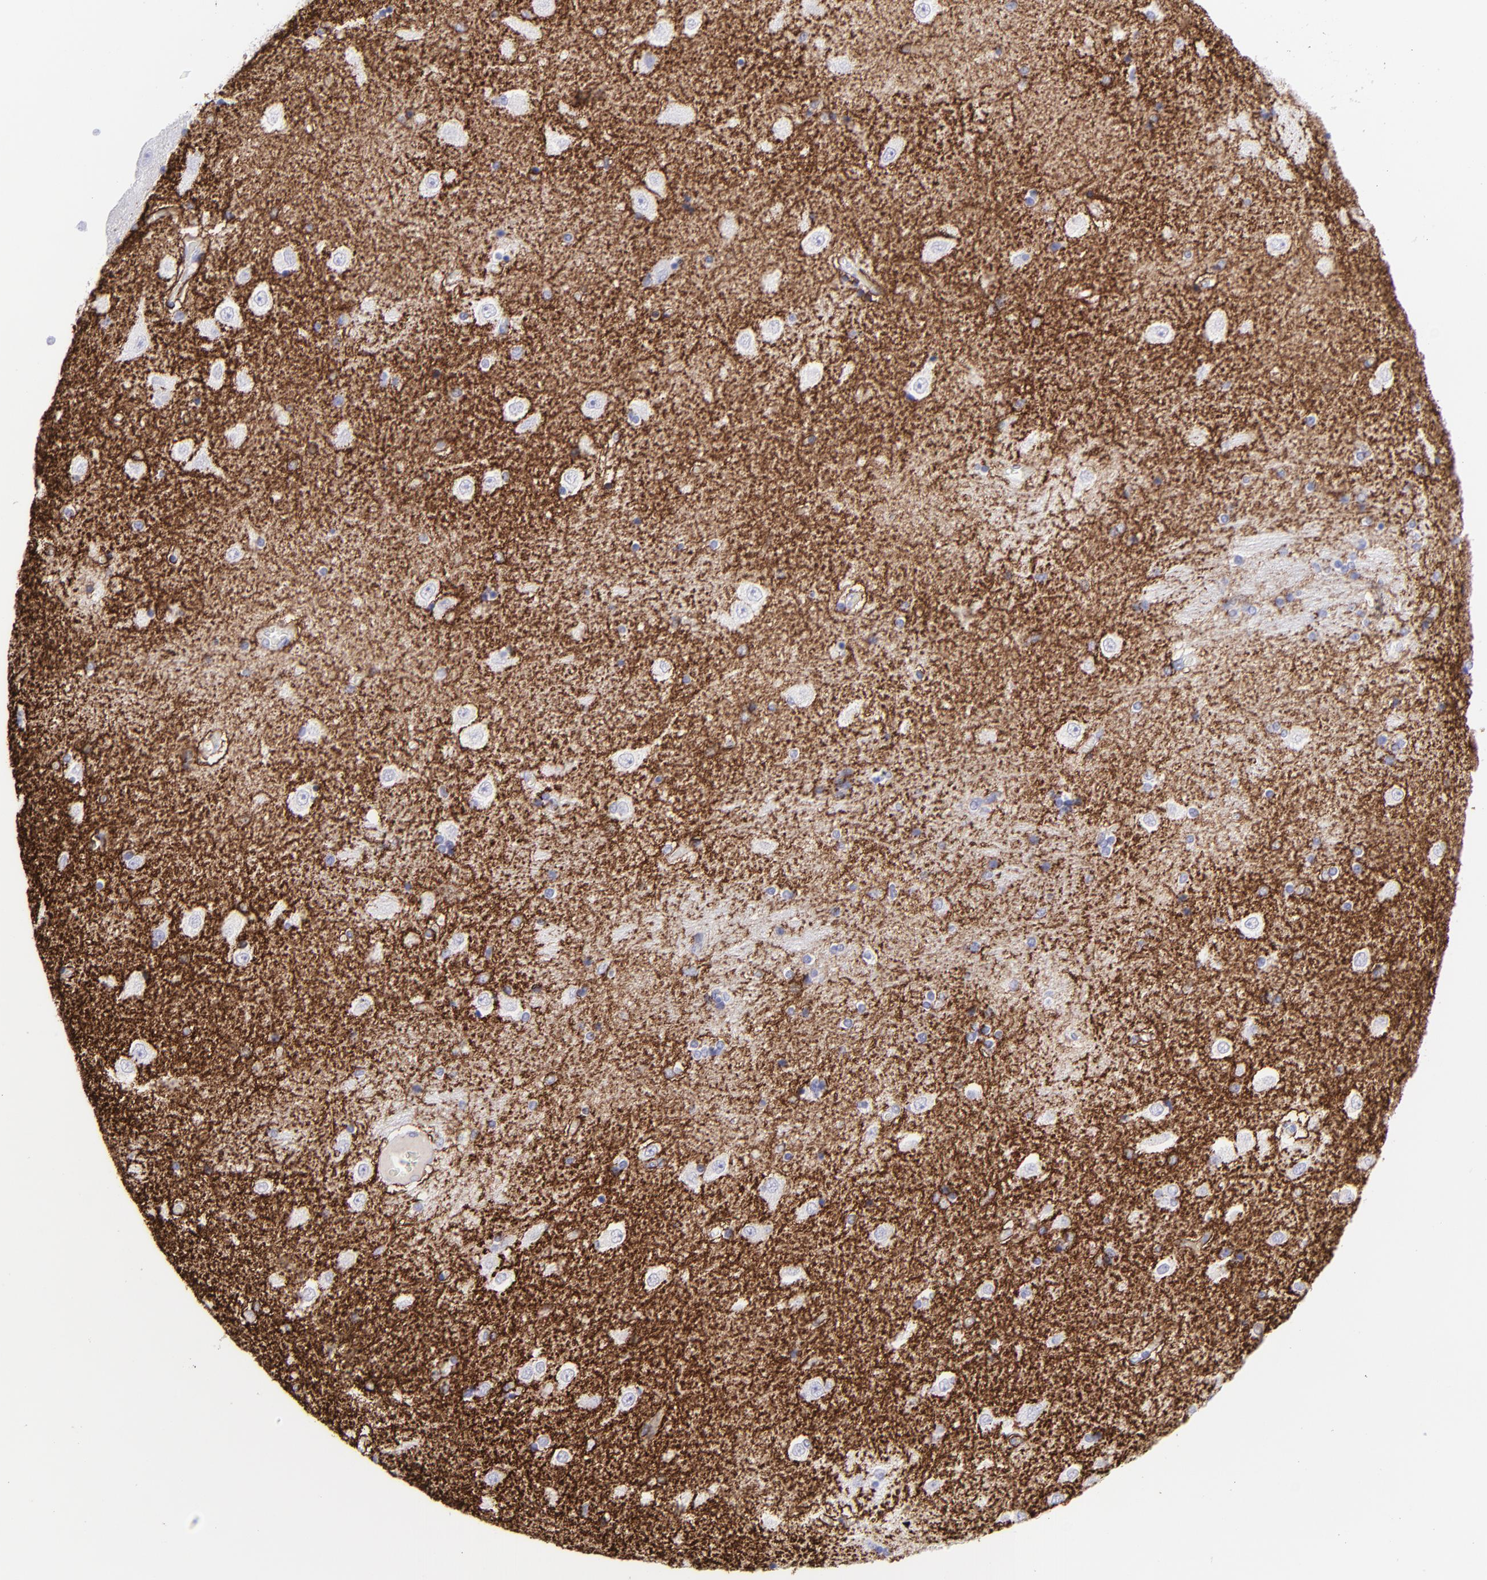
{"staining": {"intensity": "strong", "quantity": "<25%", "location": "cytoplasmic/membranous"}, "tissue": "hippocampus", "cell_type": "Glial cells", "image_type": "normal", "snomed": [{"axis": "morphology", "description": "Normal tissue, NOS"}, {"axis": "topography", "description": "Hippocampus"}], "caption": "Hippocampus stained for a protein (brown) demonstrates strong cytoplasmic/membranous positive staining in approximately <25% of glial cells.", "gene": "SLC1A2", "patient": {"sex": "female", "age": 54}}